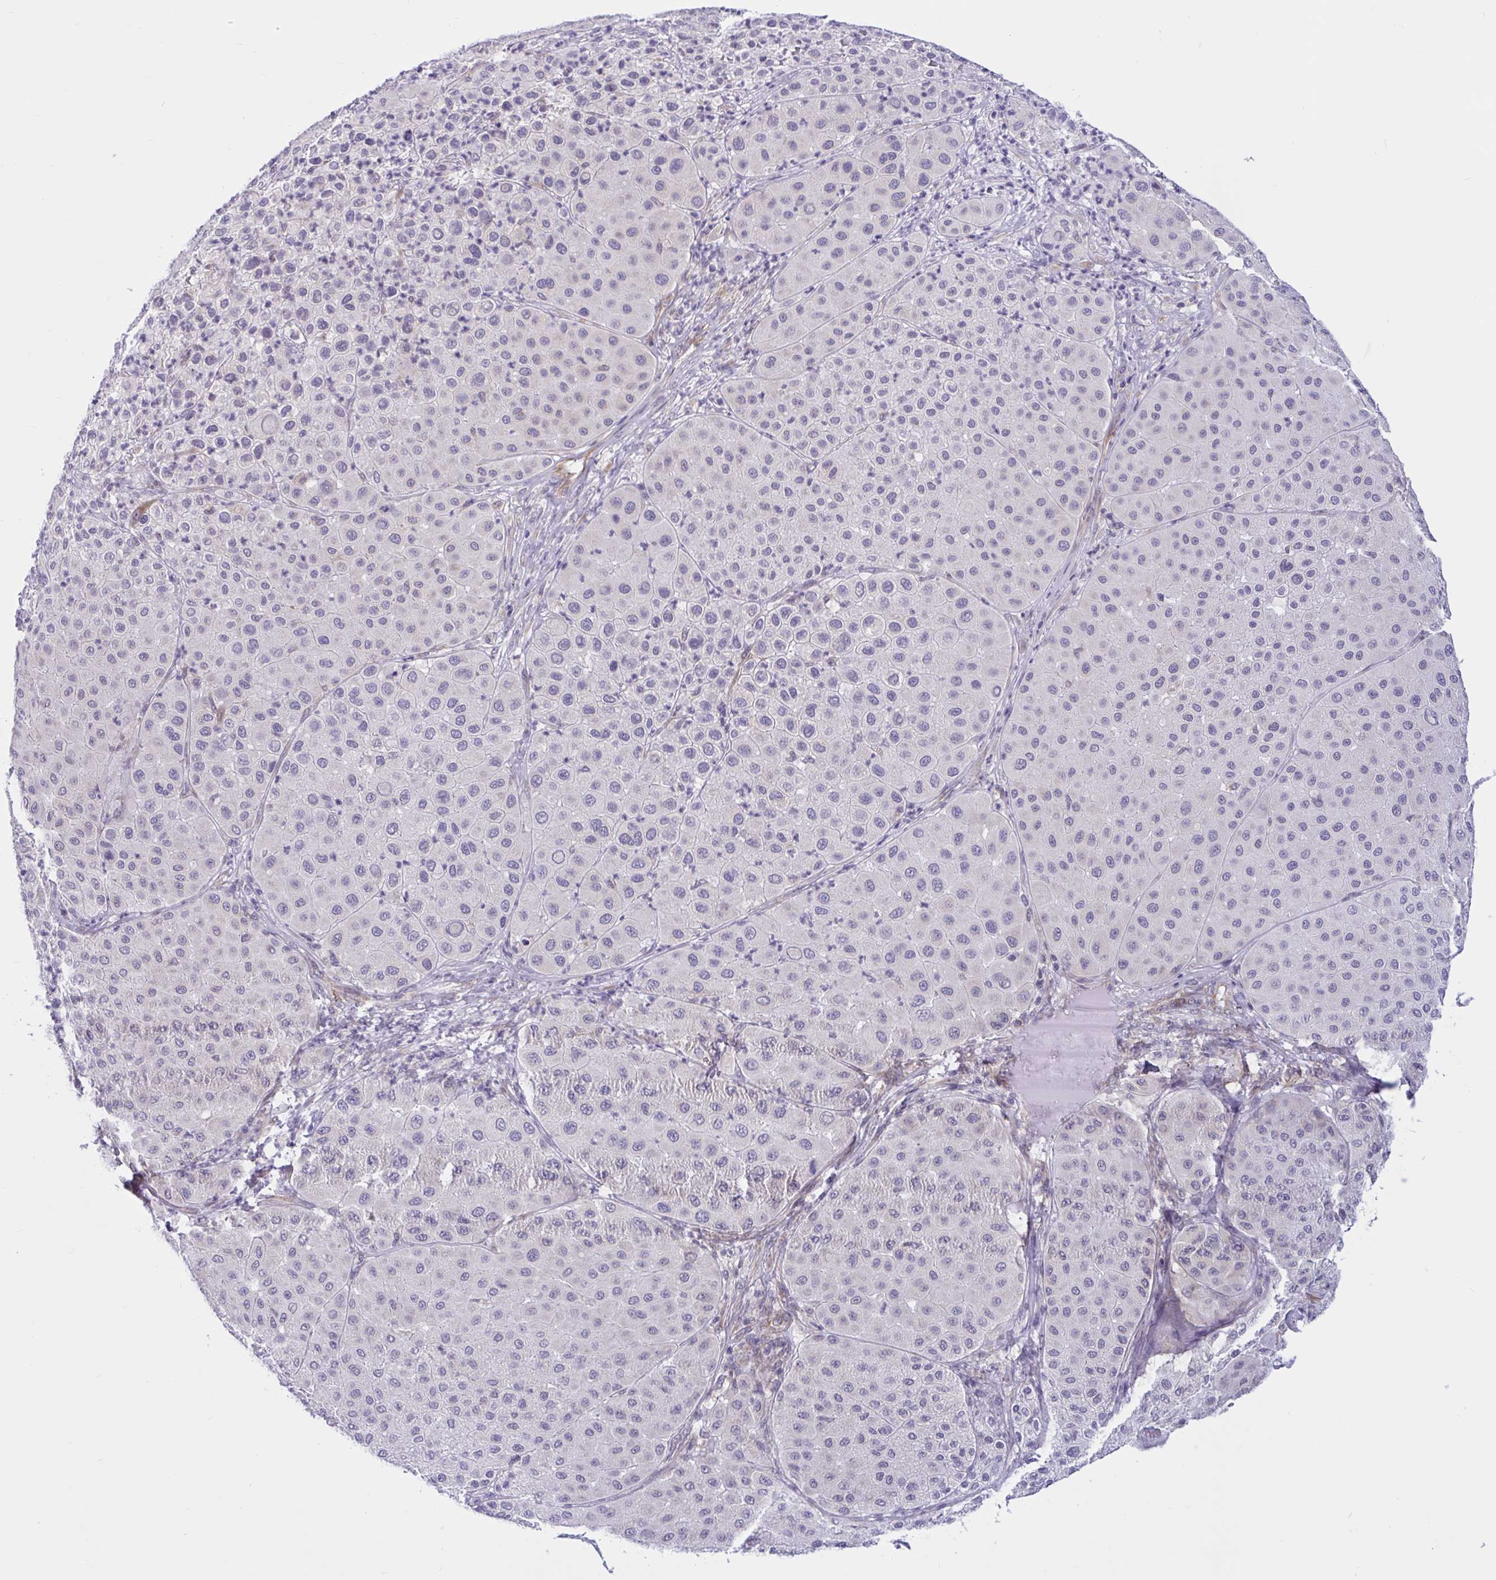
{"staining": {"intensity": "negative", "quantity": "none", "location": "none"}, "tissue": "melanoma", "cell_type": "Tumor cells", "image_type": "cancer", "snomed": [{"axis": "morphology", "description": "Malignant melanoma, Metastatic site"}, {"axis": "topography", "description": "Smooth muscle"}], "caption": "This is an immunohistochemistry micrograph of human melanoma. There is no positivity in tumor cells.", "gene": "CAMLG", "patient": {"sex": "male", "age": 41}}